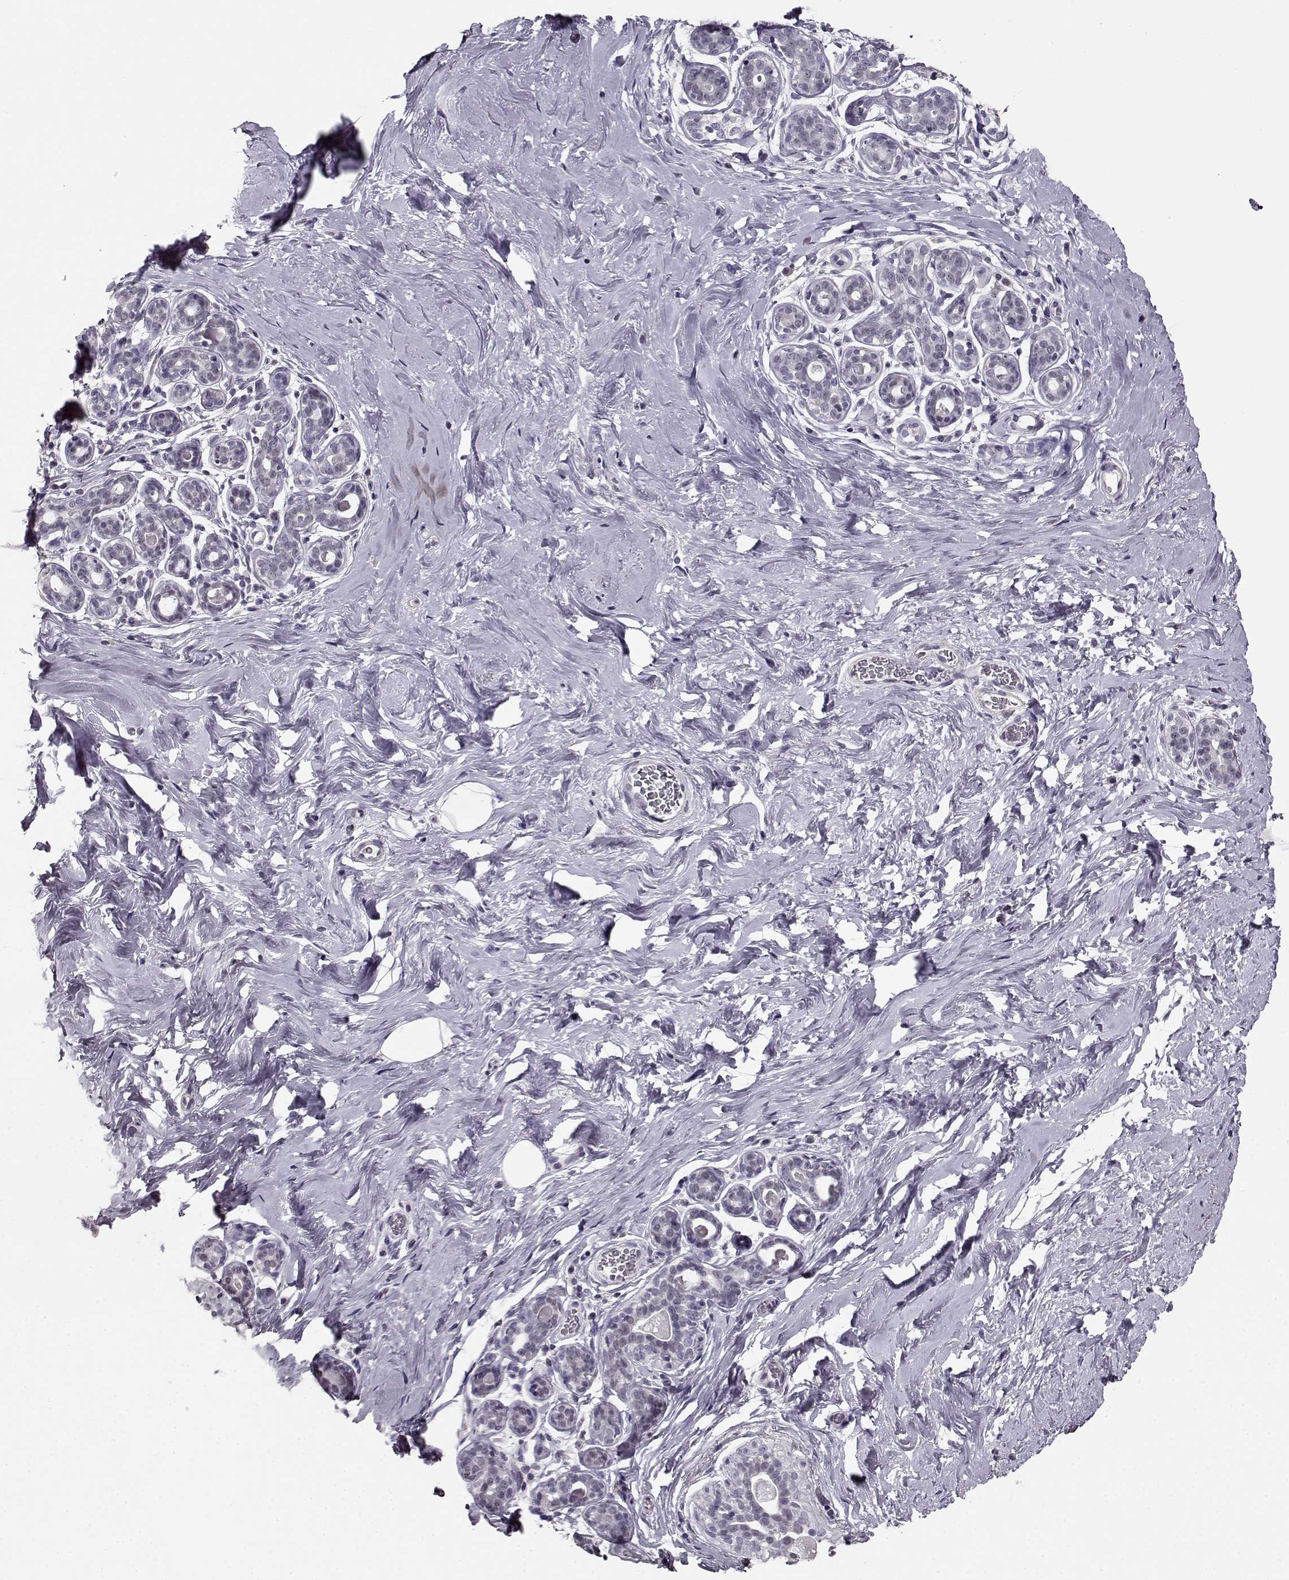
{"staining": {"intensity": "negative", "quantity": "none", "location": "none"}, "tissue": "breast", "cell_type": "Adipocytes", "image_type": "normal", "snomed": [{"axis": "morphology", "description": "Normal tissue, NOS"}, {"axis": "topography", "description": "Skin"}, {"axis": "topography", "description": "Breast"}], "caption": "Human breast stained for a protein using immunohistochemistry (IHC) exhibits no positivity in adipocytes.", "gene": "RP1L1", "patient": {"sex": "female", "age": 43}}